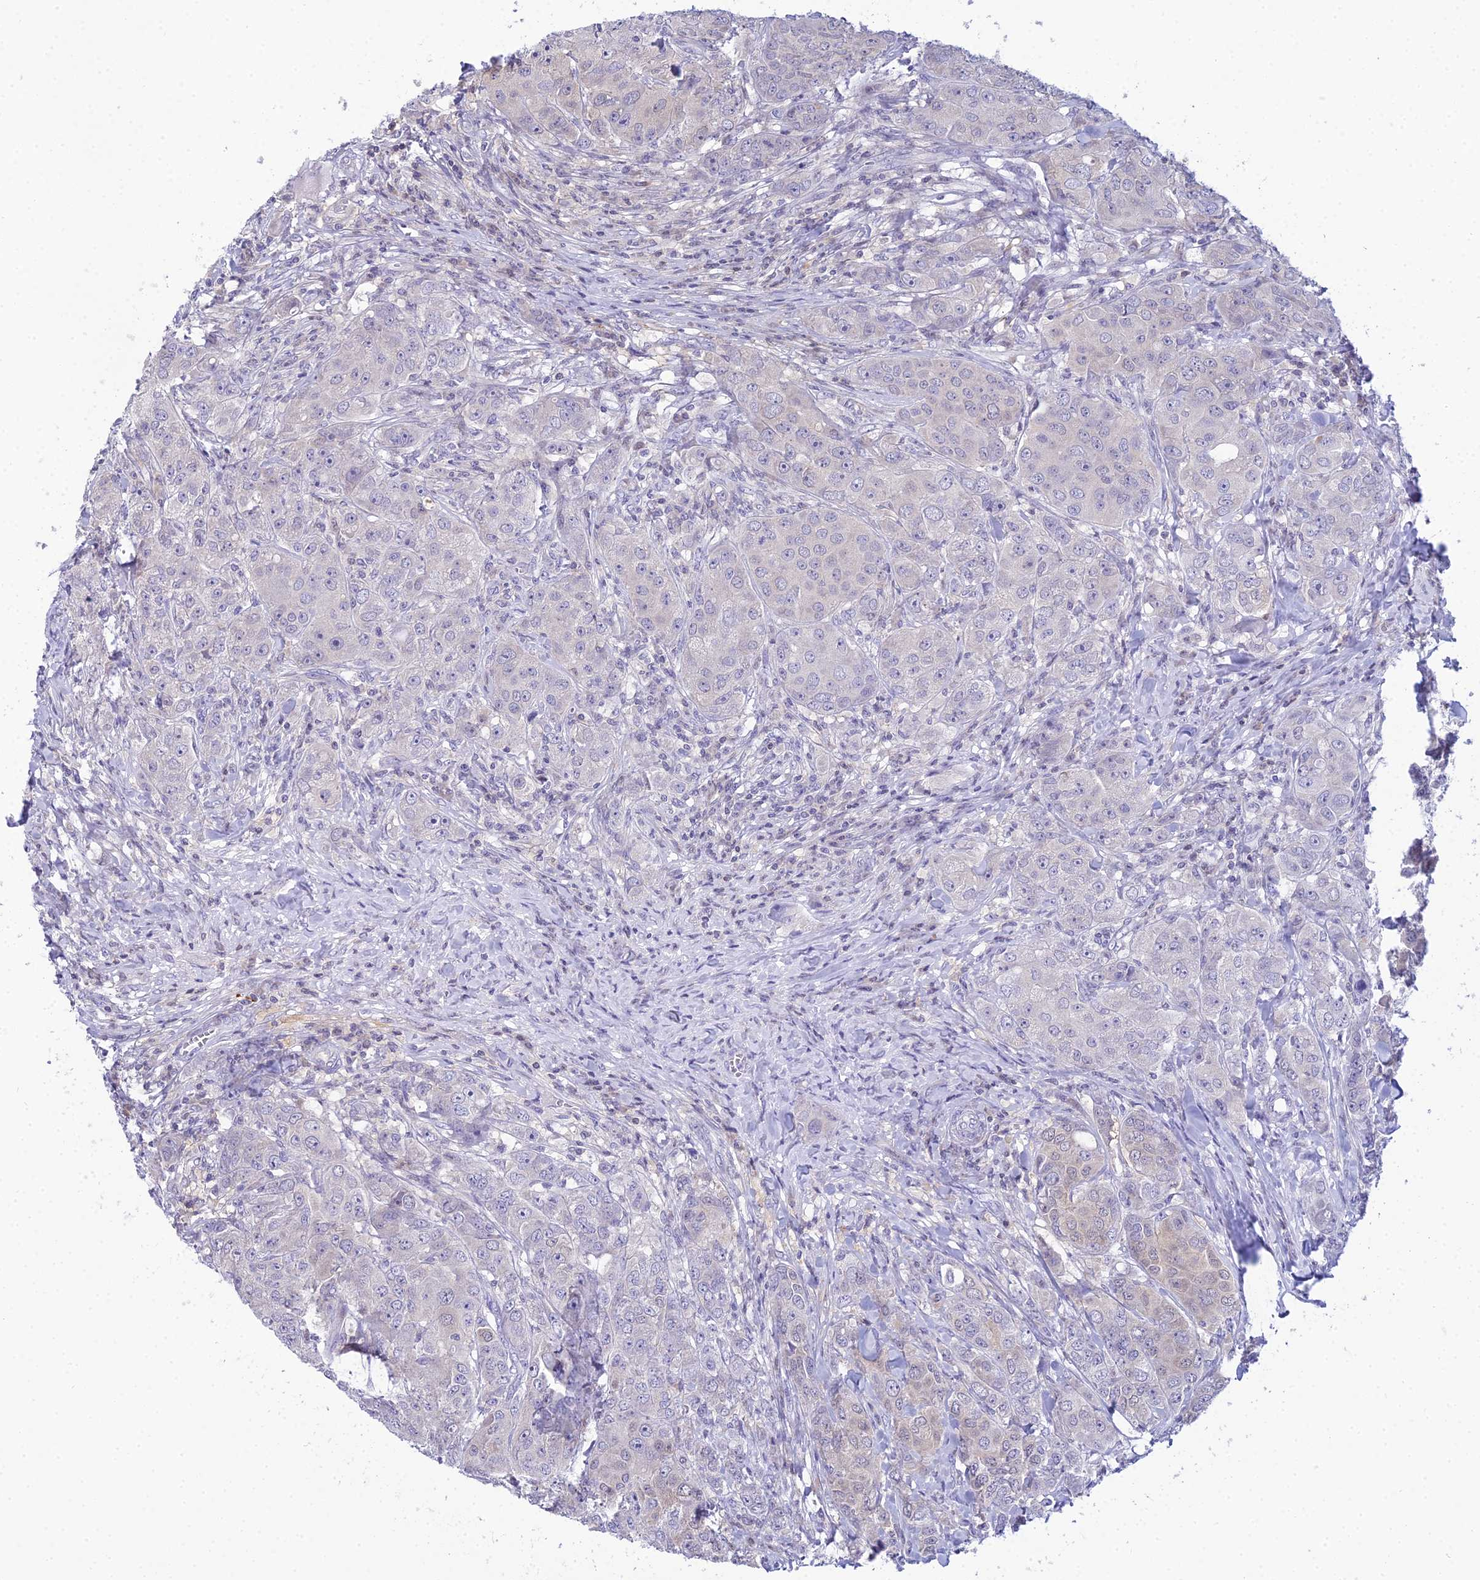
{"staining": {"intensity": "negative", "quantity": "none", "location": "none"}, "tissue": "breast cancer", "cell_type": "Tumor cells", "image_type": "cancer", "snomed": [{"axis": "morphology", "description": "Duct carcinoma"}, {"axis": "topography", "description": "Breast"}], "caption": "High power microscopy photomicrograph of an immunohistochemistry micrograph of breast intraductal carcinoma, revealing no significant staining in tumor cells.", "gene": "ZMIZ1", "patient": {"sex": "female", "age": 43}}